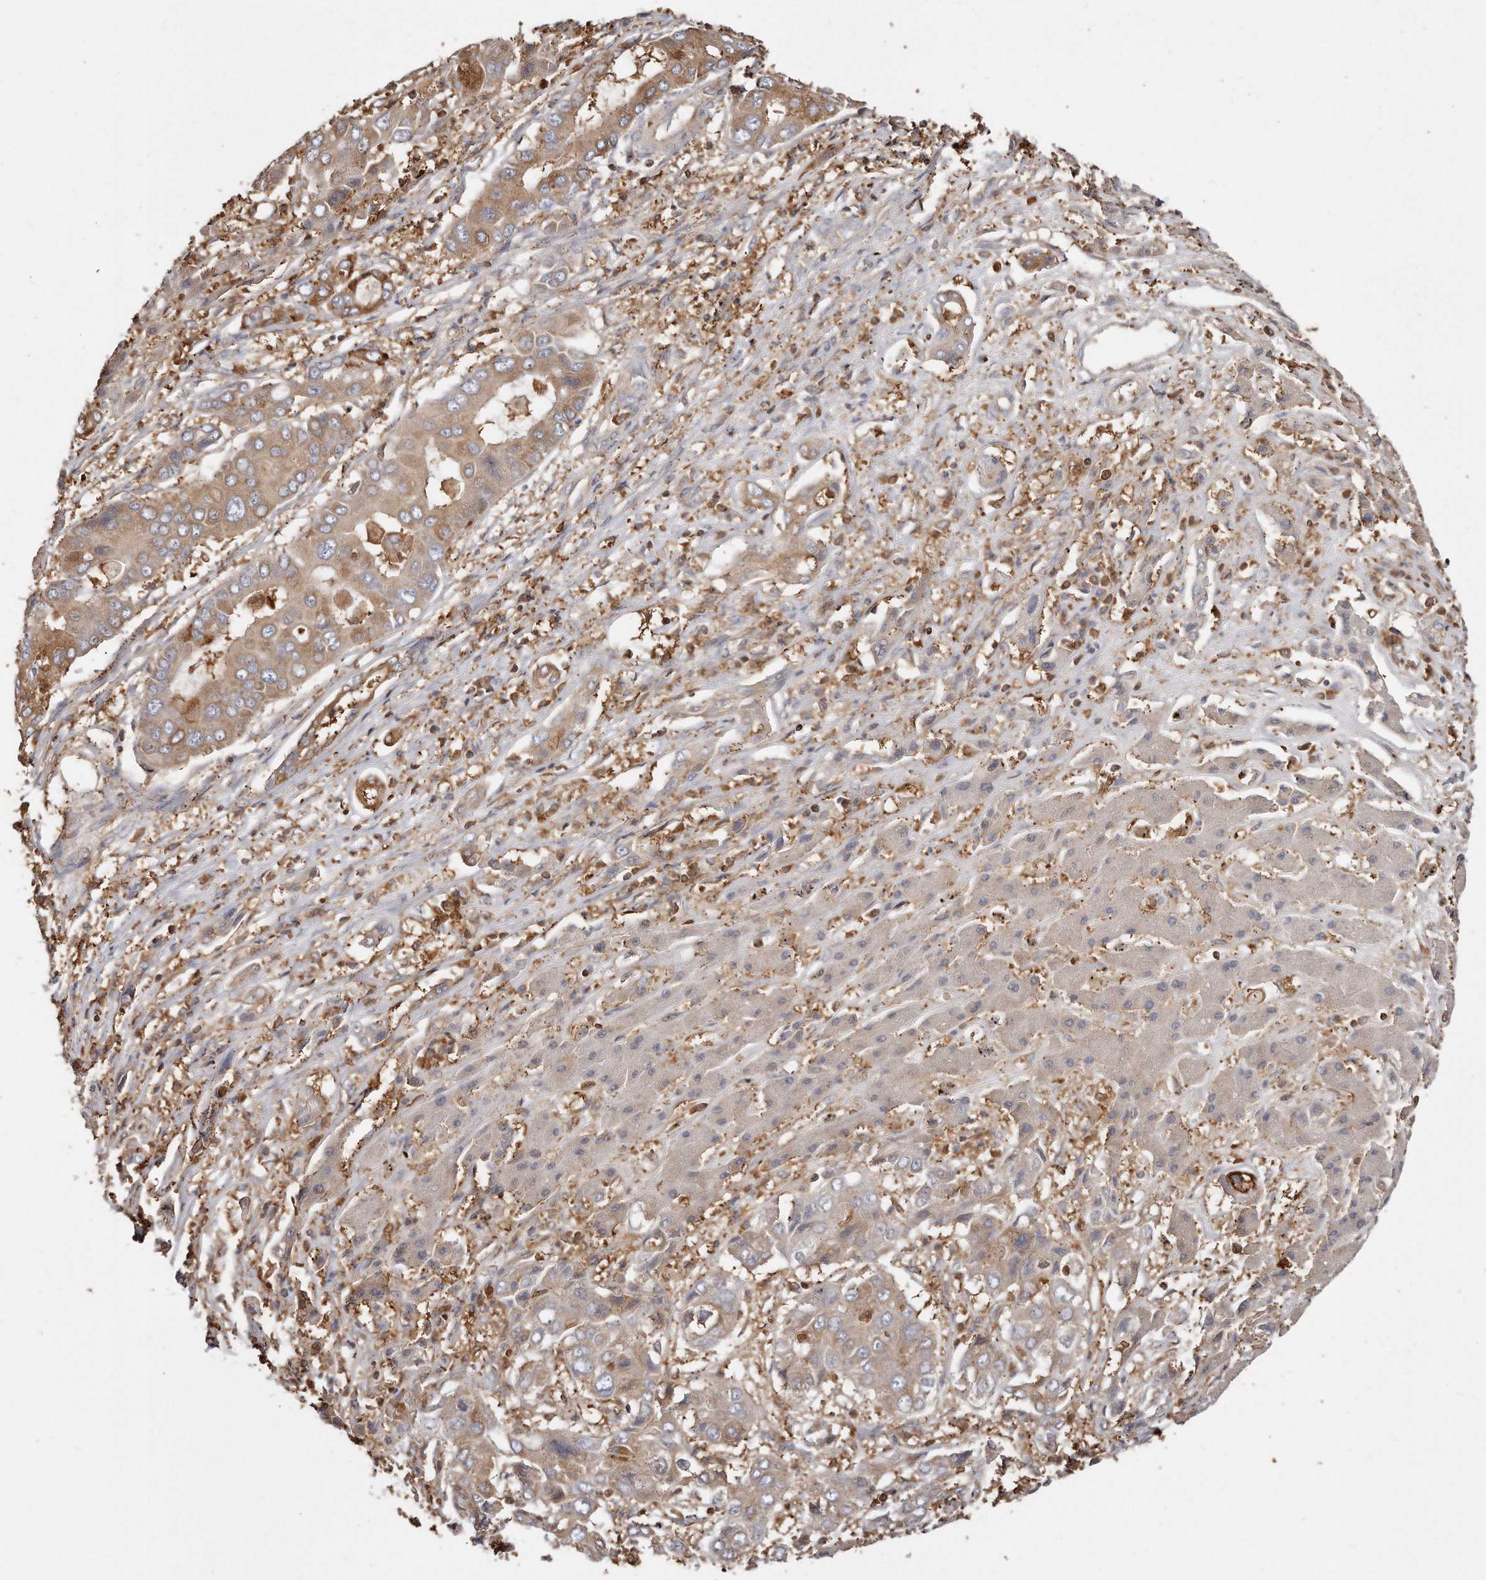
{"staining": {"intensity": "moderate", "quantity": "<25%", "location": "cytoplasmic/membranous"}, "tissue": "liver cancer", "cell_type": "Tumor cells", "image_type": "cancer", "snomed": [{"axis": "morphology", "description": "Cholangiocarcinoma"}, {"axis": "topography", "description": "Liver"}], "caption": "Protein staining displays moderate cytoplasmic/membranous positivity in about <25% of tumor cells in liver cancer.", "gene": "CAP1", "patient": {"sex": "male", "age": 67}}